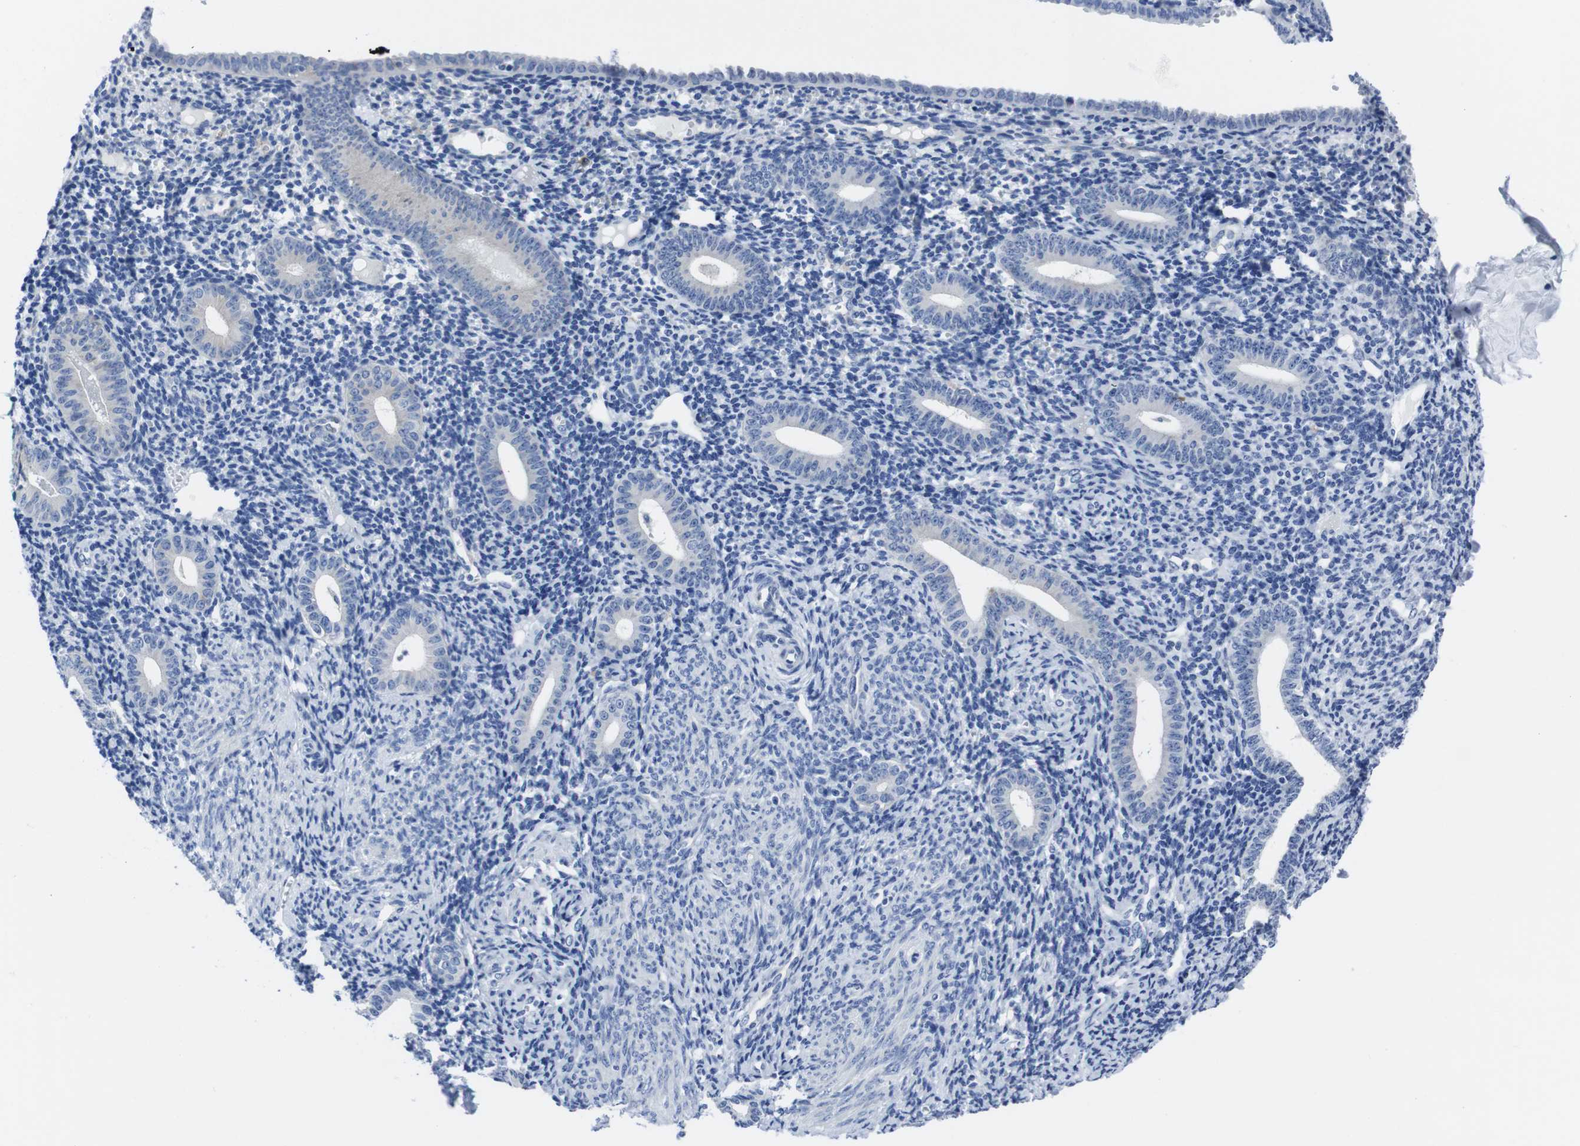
{"staining": {"intensity": "negative", "quantity": "none", "location": "none"}, "tissue": "endometrium", "cell_type": "Cells in endometrial stroma", "image_type": "normal", "snomed": [{"axis": "morphology", "description": "Normal tissue, NOS"}, {"axis": "topography", "description": "Endometrium"}], "caption": "Endometrium was stained to show a protein in brown. There is no significant staining in cells in endometrial stroma. (Stains: DAB immunohistochemistry (IHC) with hematoxylin counter stain, Microscopy: brightfield microscopy at high magnification).", "gene": "EIF4A1", "patient": {"sex": "female", "age": 50}}